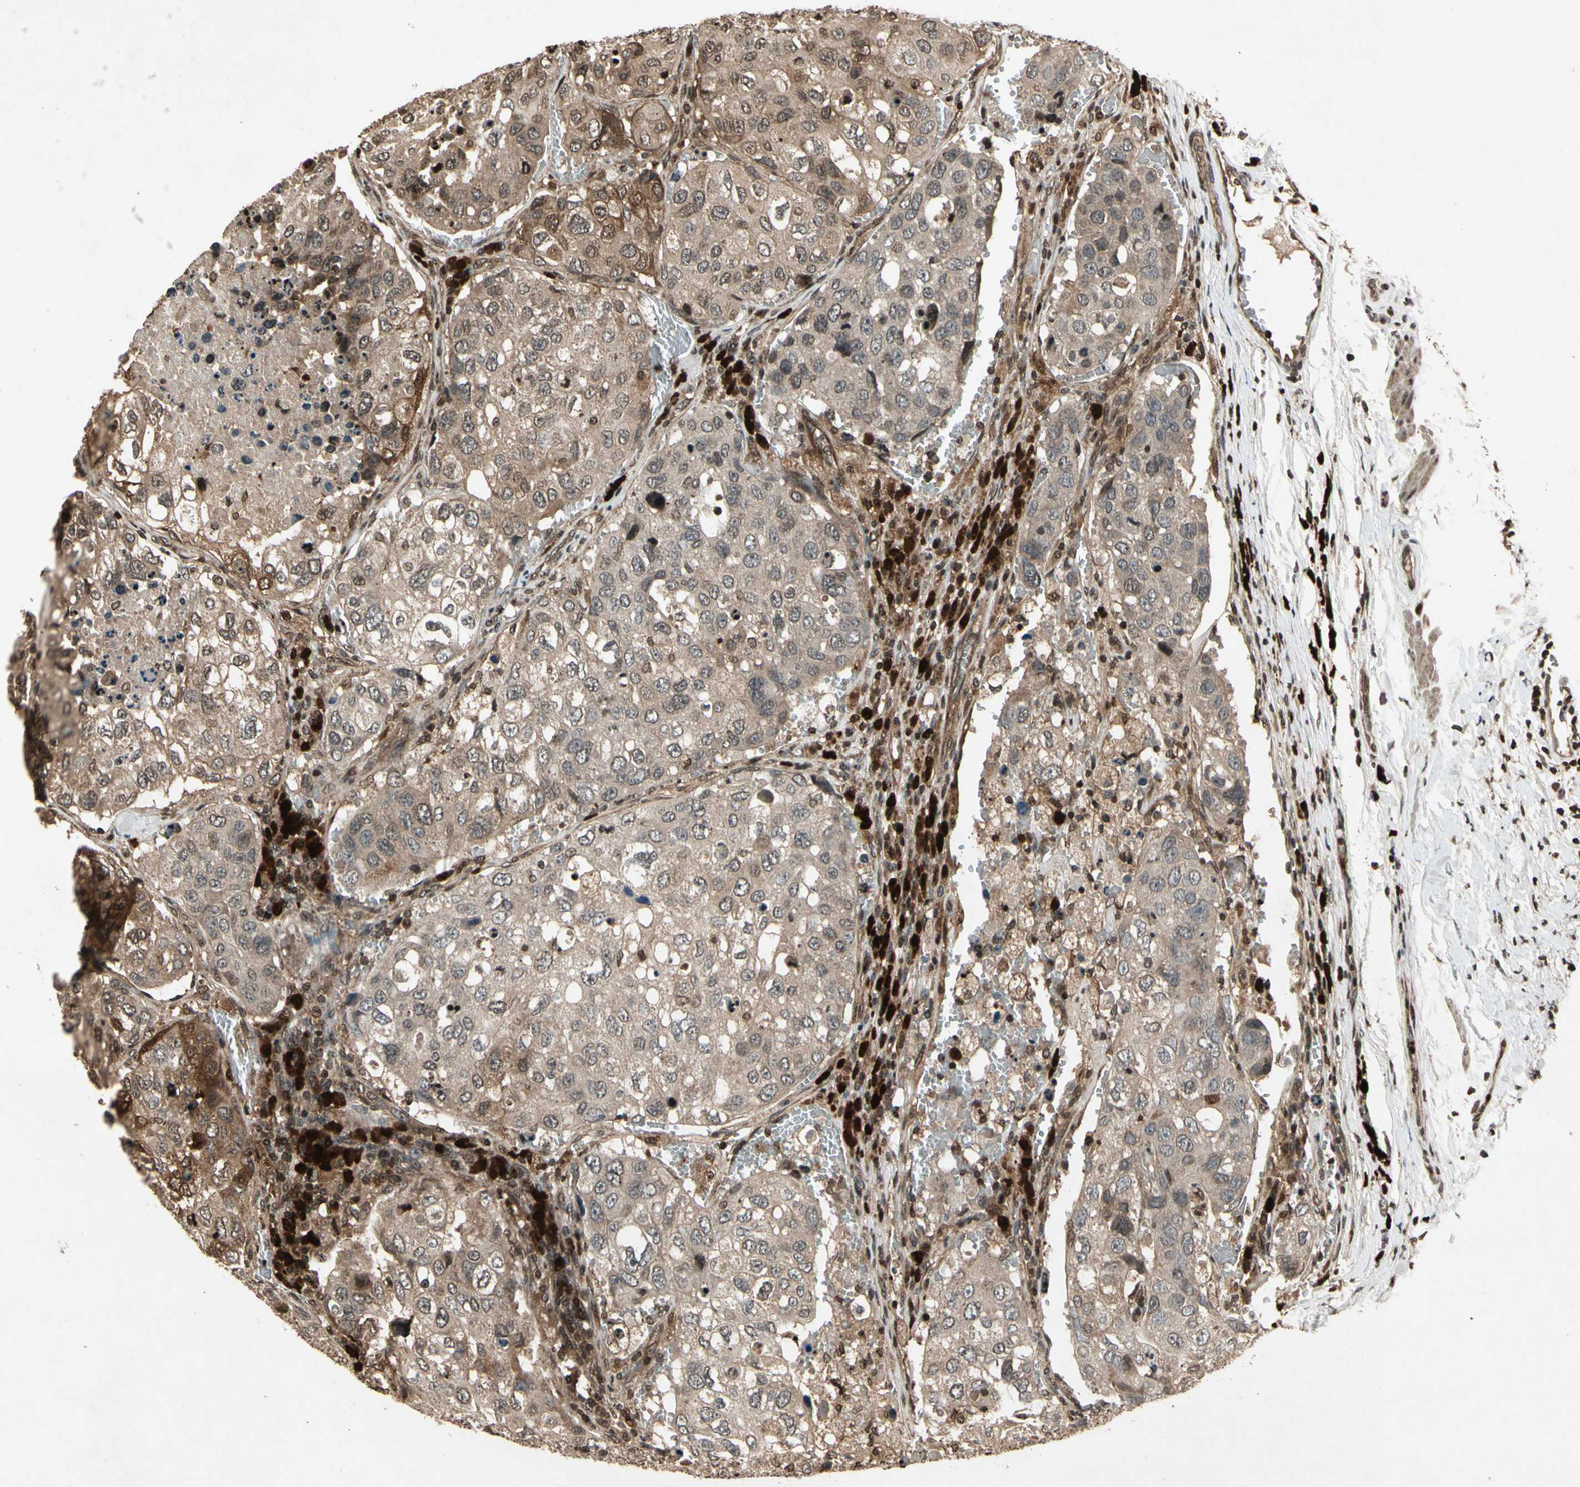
{"staining": {"intensity": "moderate", "quantity": ">75%", "location": "cytoplasmic/membranous"}, "tissue": "urothelial cancer", "cell_type": "Tumor cells", "image_type": "cancer", "snomed": [{"axis": "morphology", "description": "Urothelial carcinoma, High grade"}, {"axis": "topography", "description": "Lymph node"}, {"axis": "topography", "description": "Urinary bladder"}], "caption": "A photomicrograph of high-grade urothelial carcinoma stained for a protein reveals moderate cytoplasmic/membranous brown staining in tumor cells. The protein is stained brown, and the nuclei are stained in blue (DAB IHC with brightfield microscopy, high magnification).", "gene": "GLRX", "patient": {"sex": "male", "age": 51}}